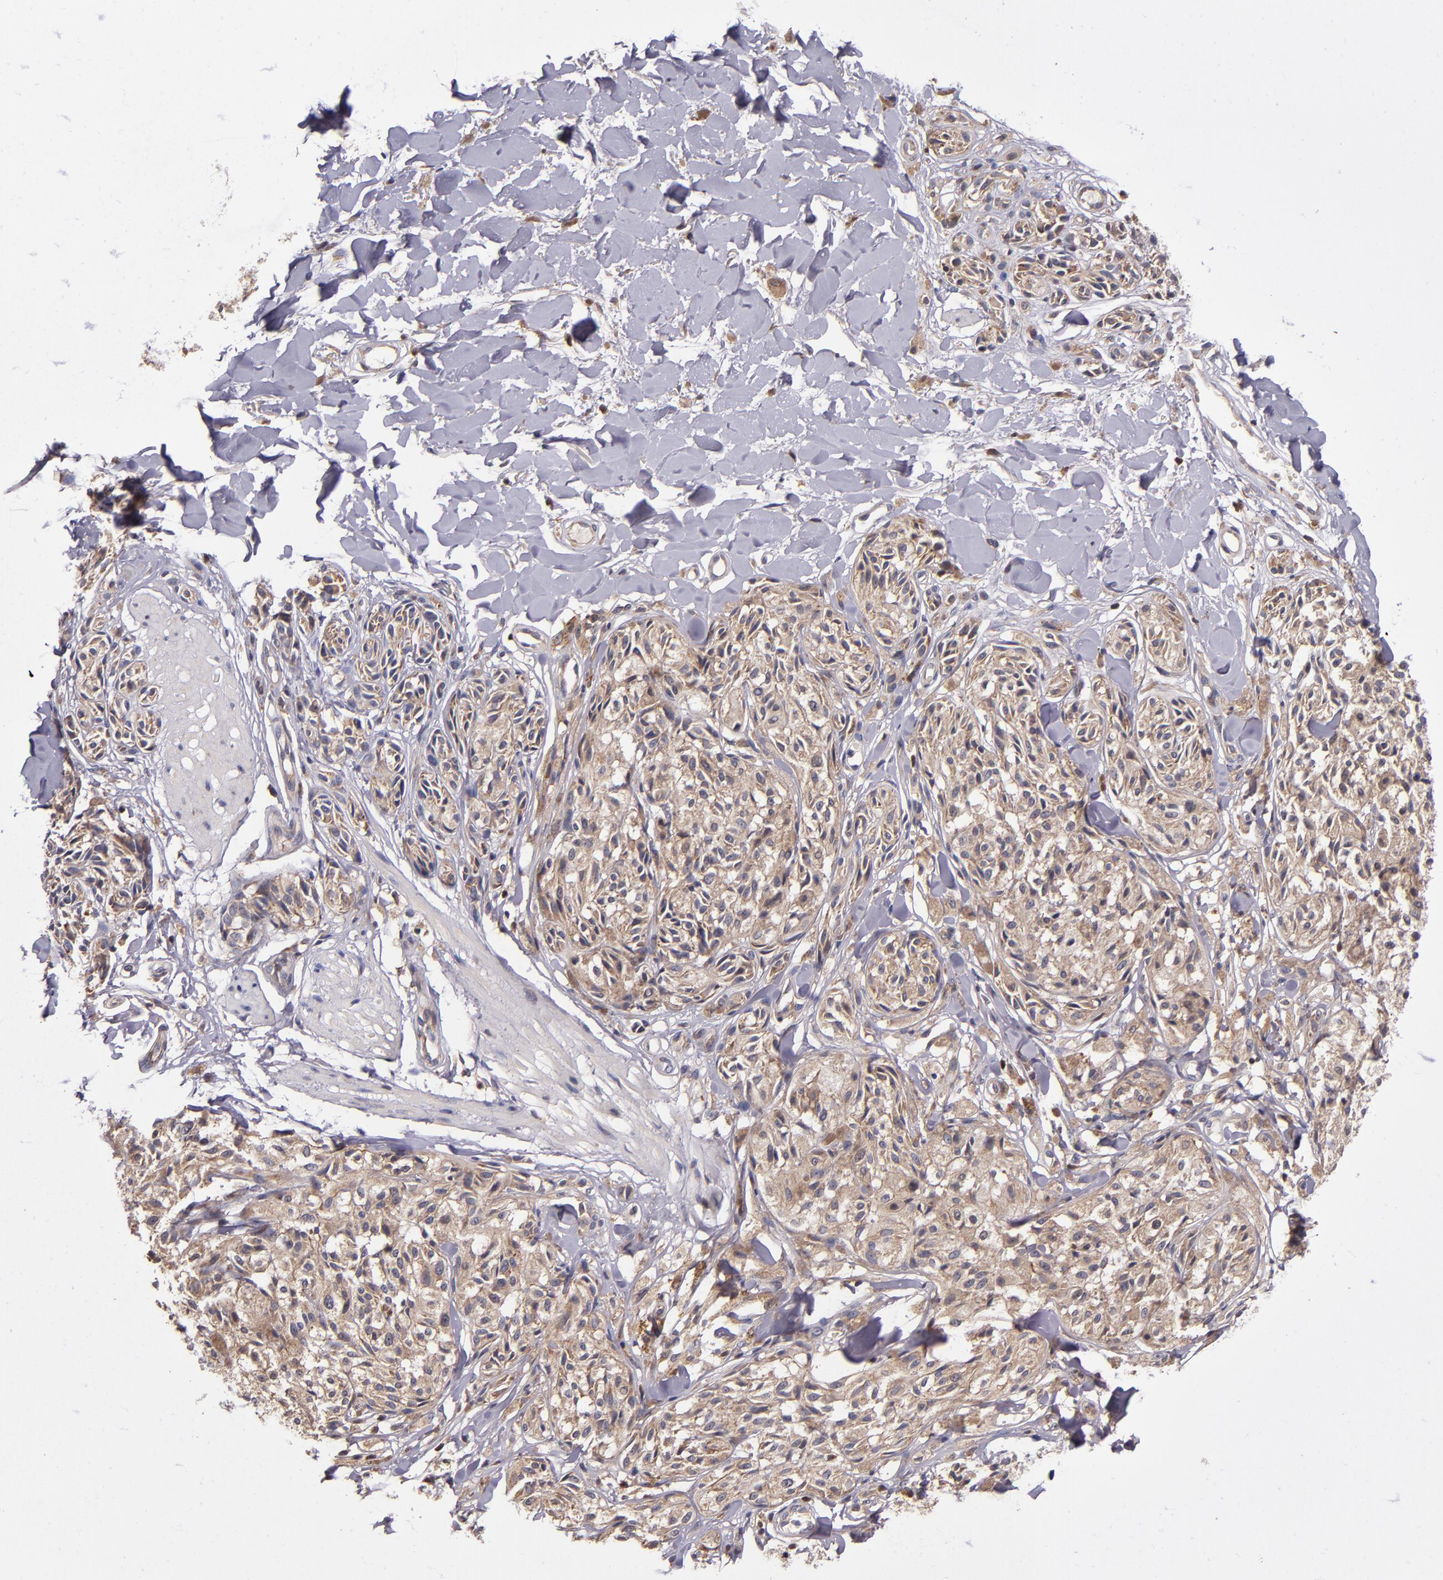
{"staining": {"intensity": "moderate", "quantity": ">75%", "location": "cytoplasmic/membranous"}, "tissue": "melanoma", "cell_type": "Tumor cells", "image_type": "cancer", "snomed": [{"axis": "morphology", "description": "Malignant melanoma, Metastatic site"}, {"axis": "topography", "description": "Skin"}], "caption": "Immunohistochemistry image of malignant melanoma (metastatic site) stained for a protein (brown), which exhibits medium levels of moderate cytoplasmic/membranous expression in about >75% of tumor cells.", "gene": "EIF4ENIF1", "patient": {"sex": "female", "age": 66}}